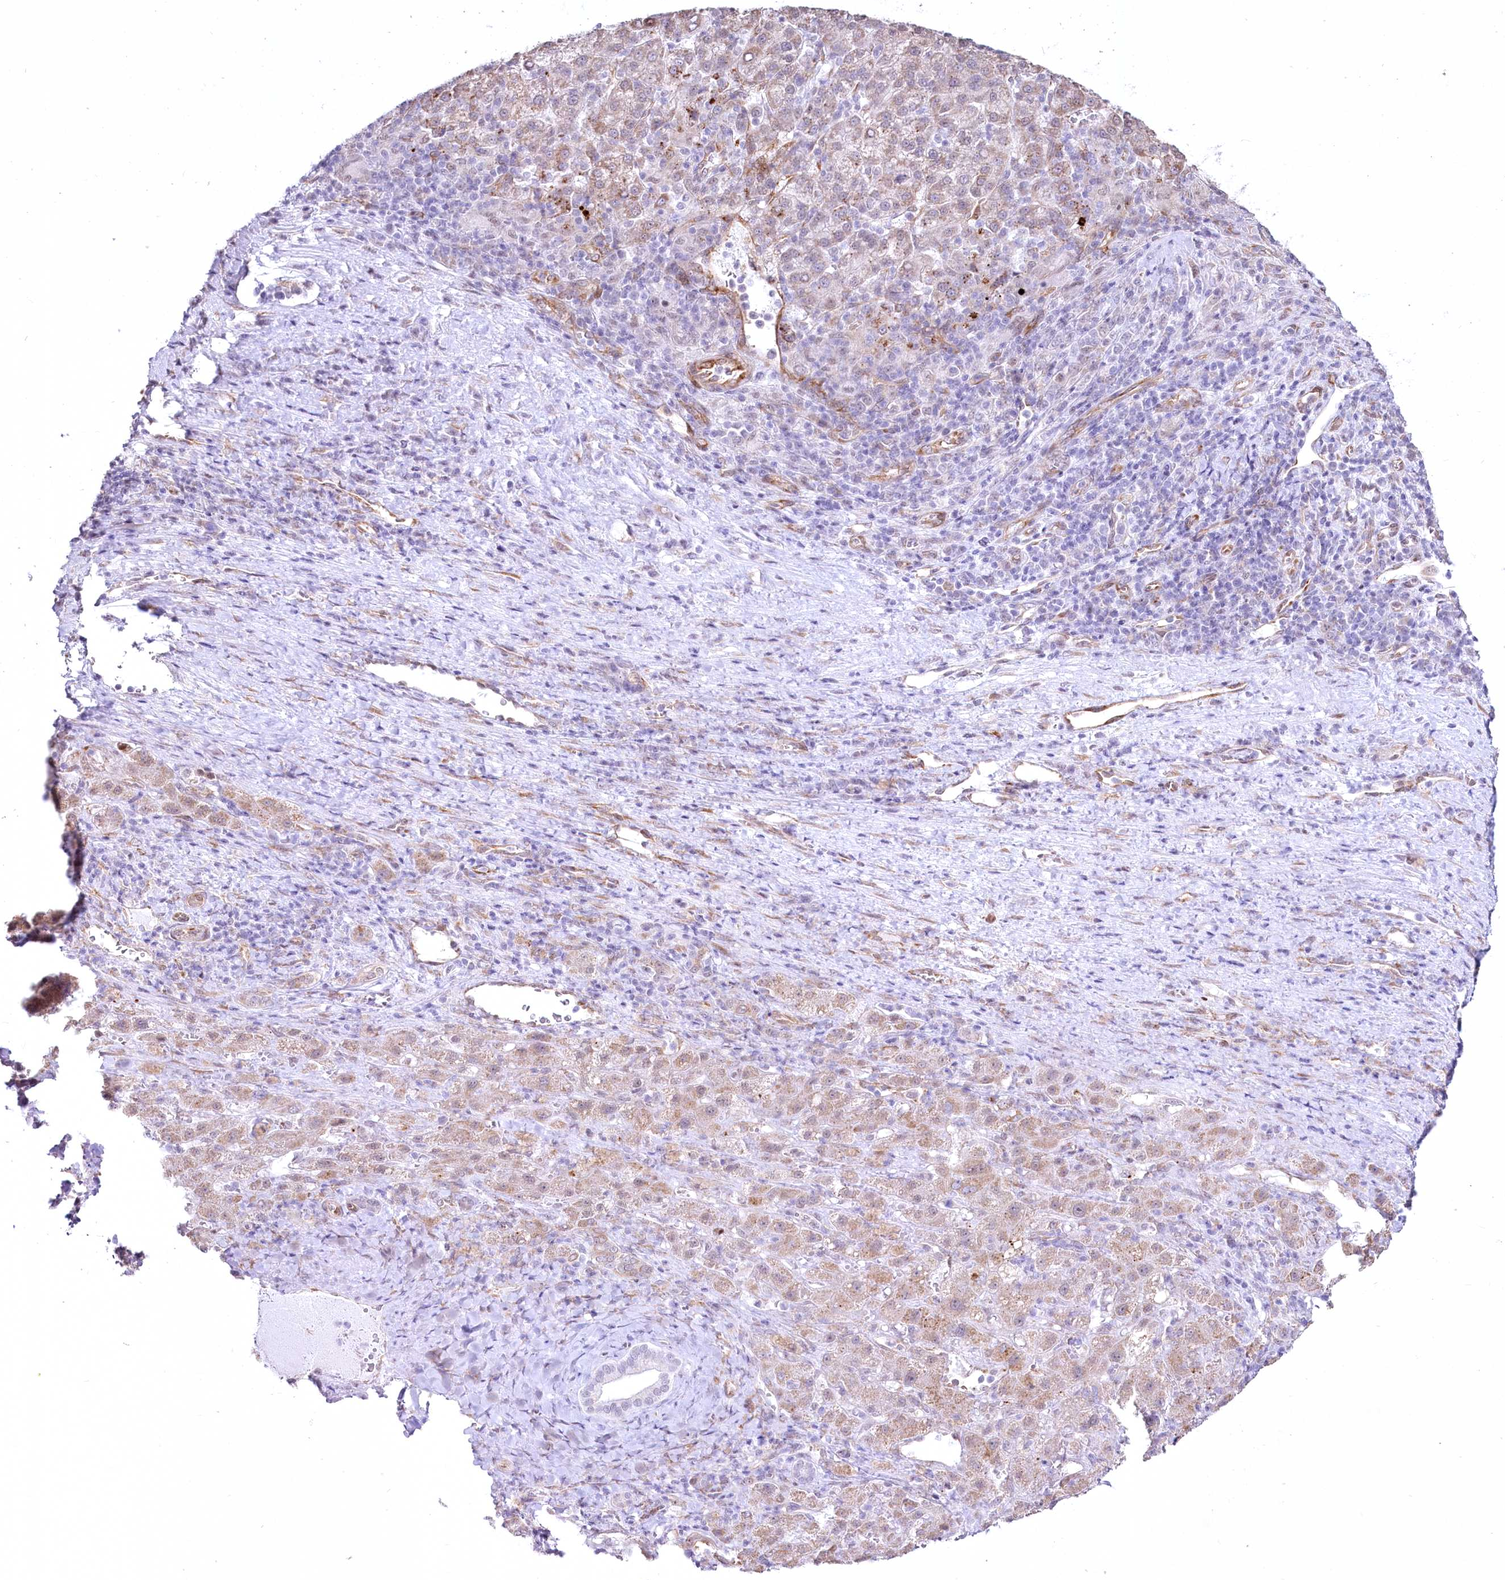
{"staining": {"intensity": "weak", "quantity": "<25%", "location": "cytoplasmic/membranous"}, "tissue": "liver cancer", "cell_type": "Tumor cells", "image_type": "cancer", "snomed": [{"axis": "morphology", "description": "Carcinoma, Hepatocellular, NOS"}, {"axis": "topography", "description": "Liver"}], "caption": "Immunohistochemistry (IHC) histopathology image of neoplastic tissue: liver cancer (hepatocellular carcinoma) stained with DAB reveals no significant protein staining in tumor cells.", "gene": "YBX3", "patient": {"sex": "female", "age": 58}}